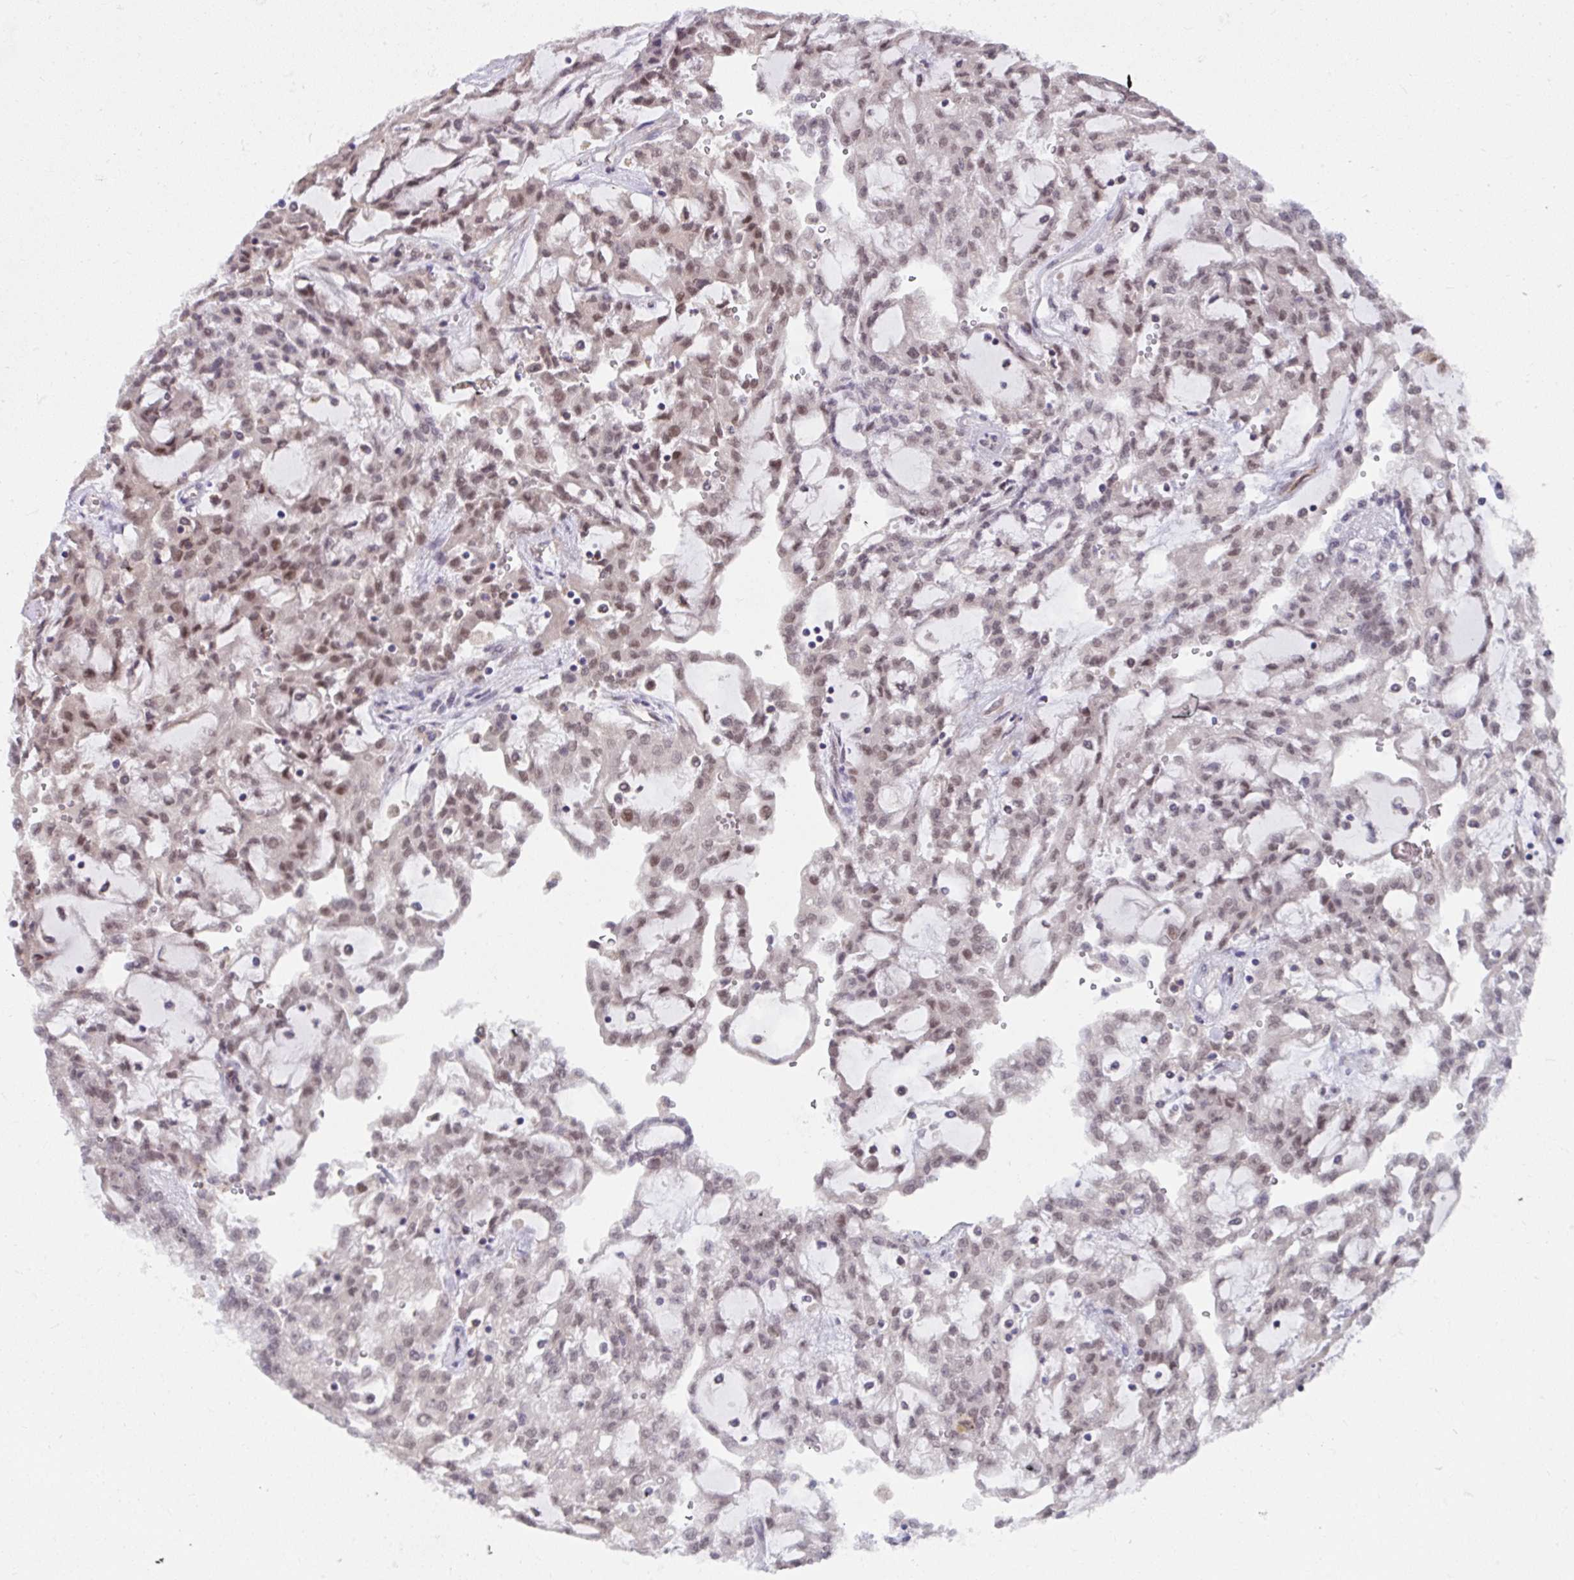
{"staining": {"intensity": "moderate", "quantity": "<25%", "location": "nuclear"}, "tissue": "renal cancer", "cell_type": "Tumor cells", "image_type": "cancer", "snomed": [{"axis": "morphology", "description": "Adenocarcinoma, NOS"}, {"axis": "topography", "description": "Kidney"}], "caption": "DAB immunohistochemical staining of renal cancer reveals moderate nuclear protein staining in approximately <25% of tumor cells.", "gene": "NMNAT1", "patient": {"sex": "male", "age": 63}}